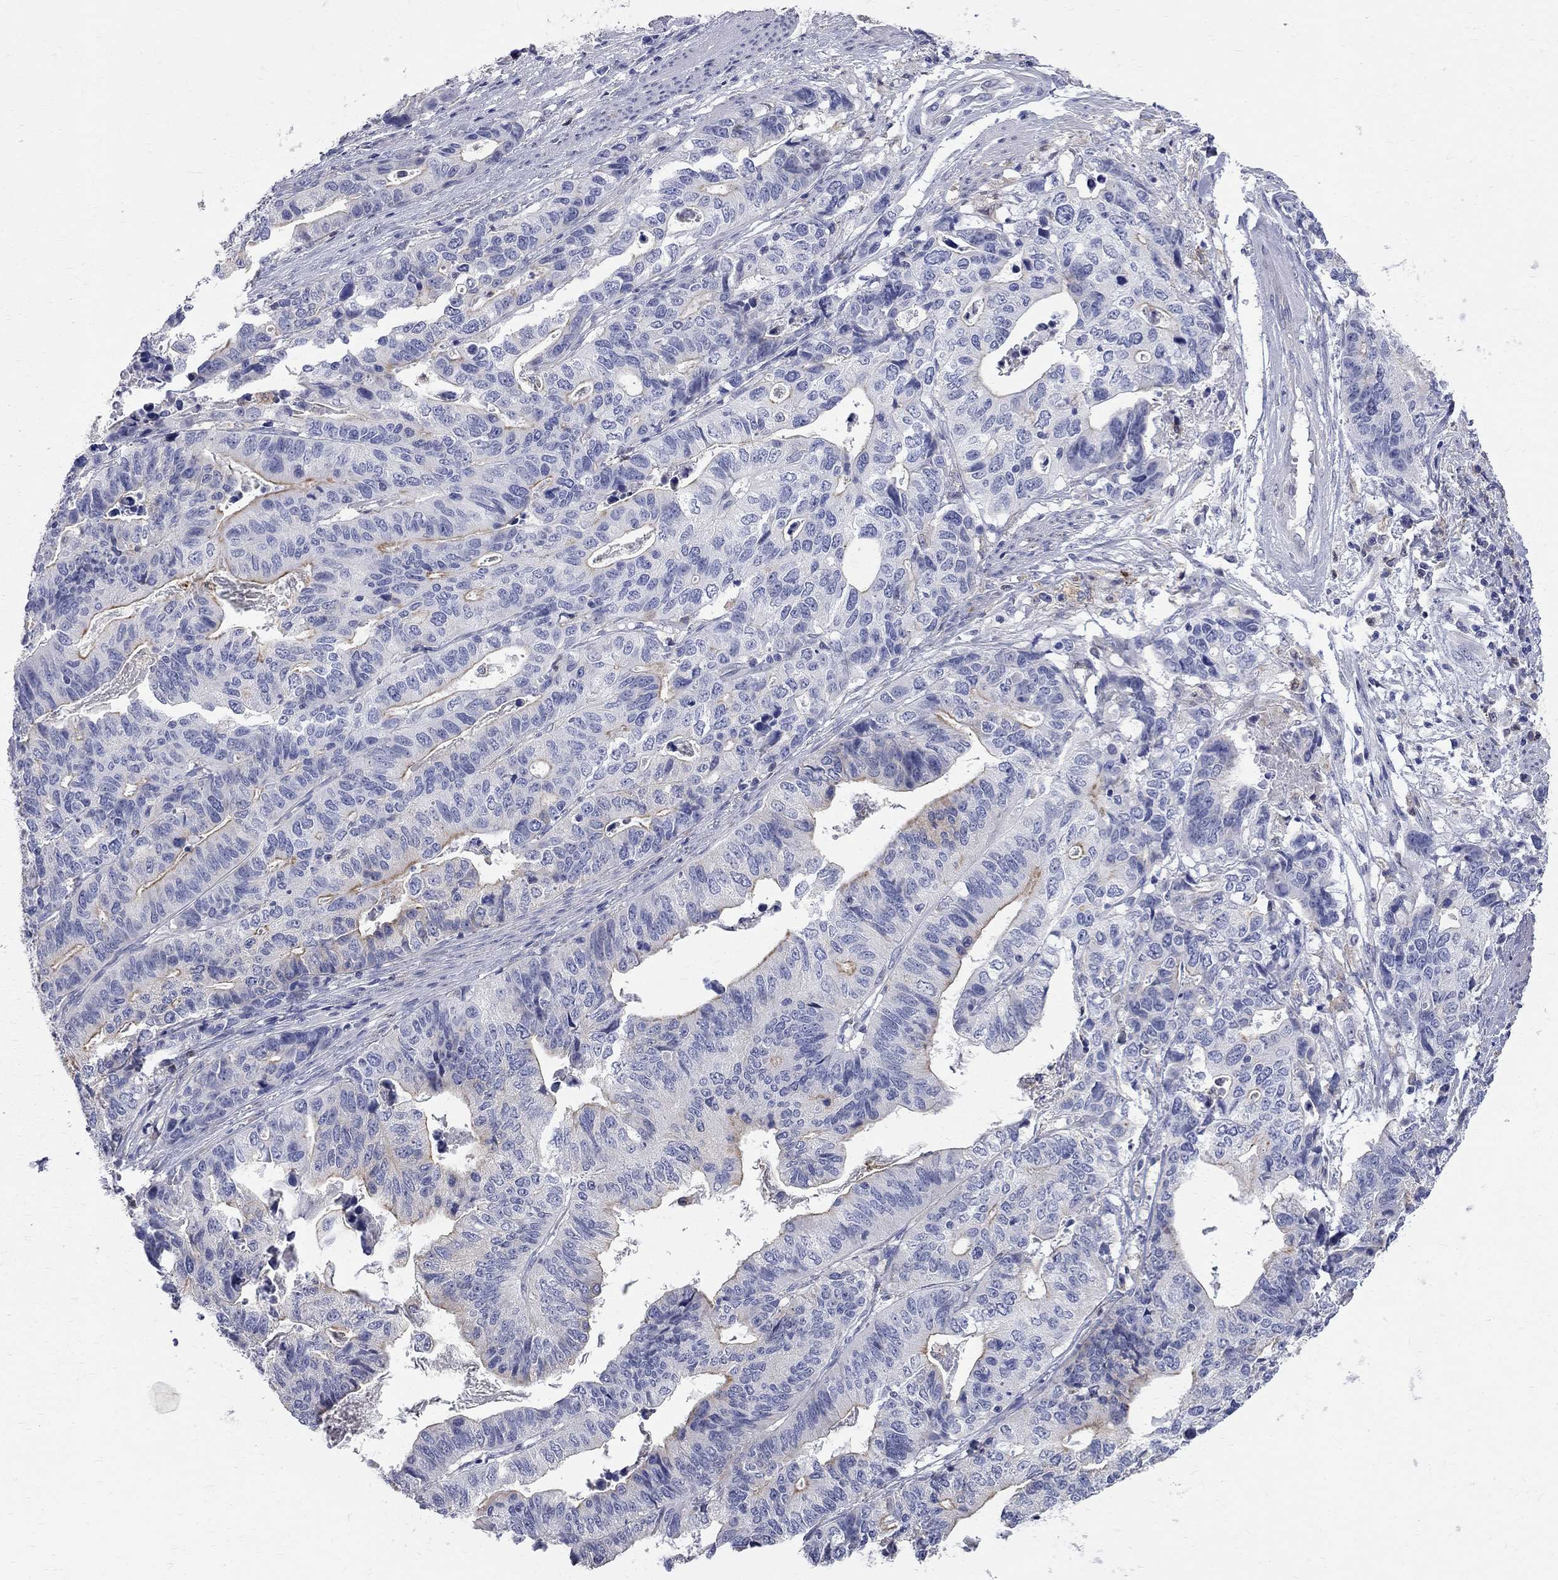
{"staining": {"intensity": "moderate", "quantity": "<25%", "location": "cytoplasmic/membranous"}, "tissue": "stomach cancer", "cell_type": "Tumor cells", "image_type": "cancer", "snomed": [{"axis": "morphology", "description": "Adenocarcinoma, NOS"}, {"axis": "topography", "description": "Stomach, upper"}], "caption": "Immunohistochemistry photomicrograph of human adenocarcinoma (stomach) stained for a protein (brown), which displays low levels of moderate cytoplasmic/membranous positivity in about <25% of tumor cells.", "gene": "ACSL1", "patient": {"sex": "female", "age": 67}}